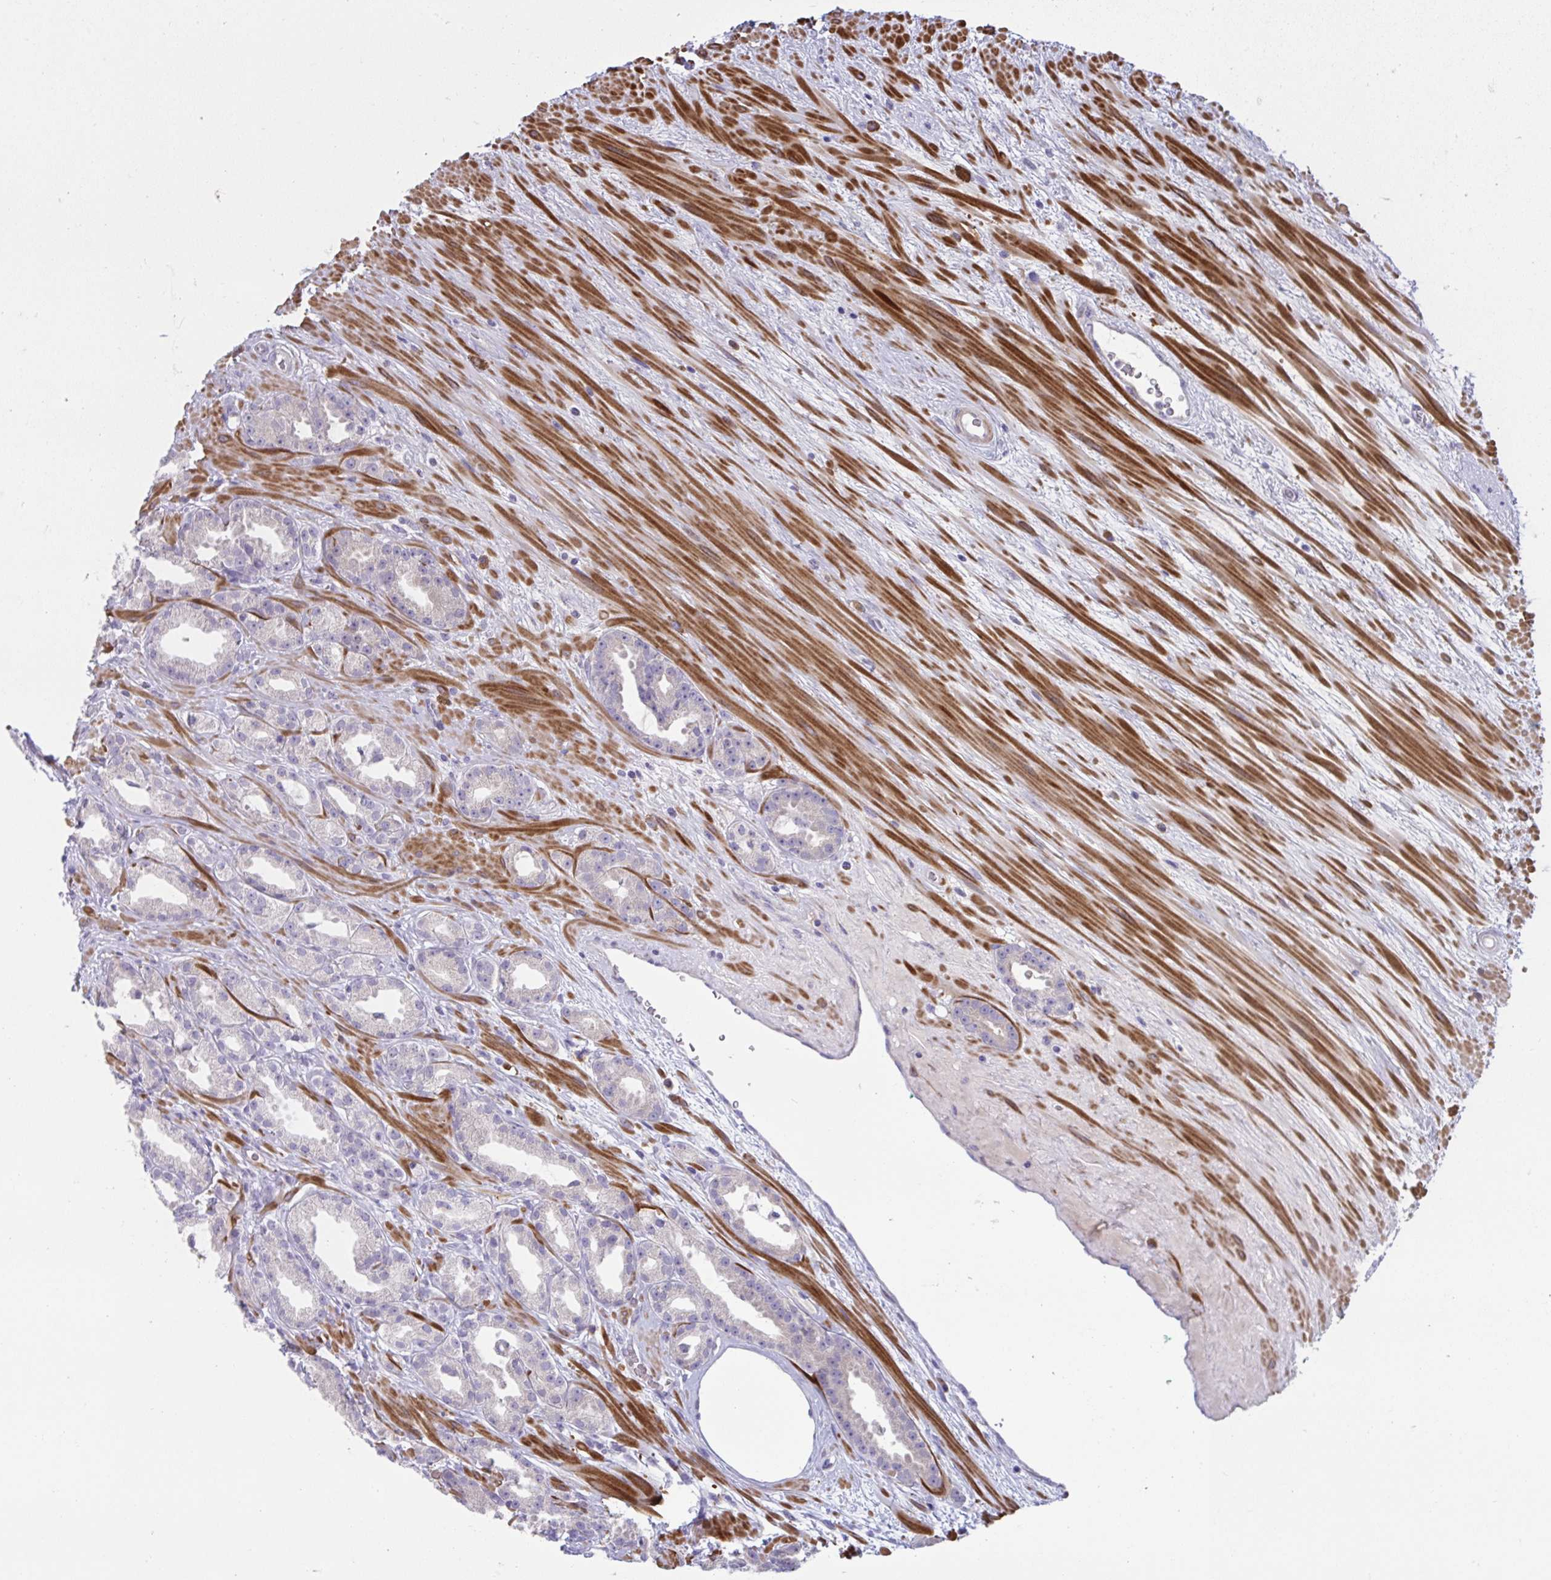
{"staining": {"intensity": "negative", "quantity": "none", "location": "none"}, "tissue": "prostate cancer", "cell_type": "Tumor cells", "image_type": "cancer", "snomed": [{"axis": "morphology", "description": "Adenocarcinoma, Low grade"}, {"axis": "topography", "description": "Prostate"}], "caption": "Tumor cells are negative for protein expression in human prostate cancer (adenocarcinoma (low-grade)).", "gene": "PIGZ", "patient": {"sex": "male", "age": 61}}